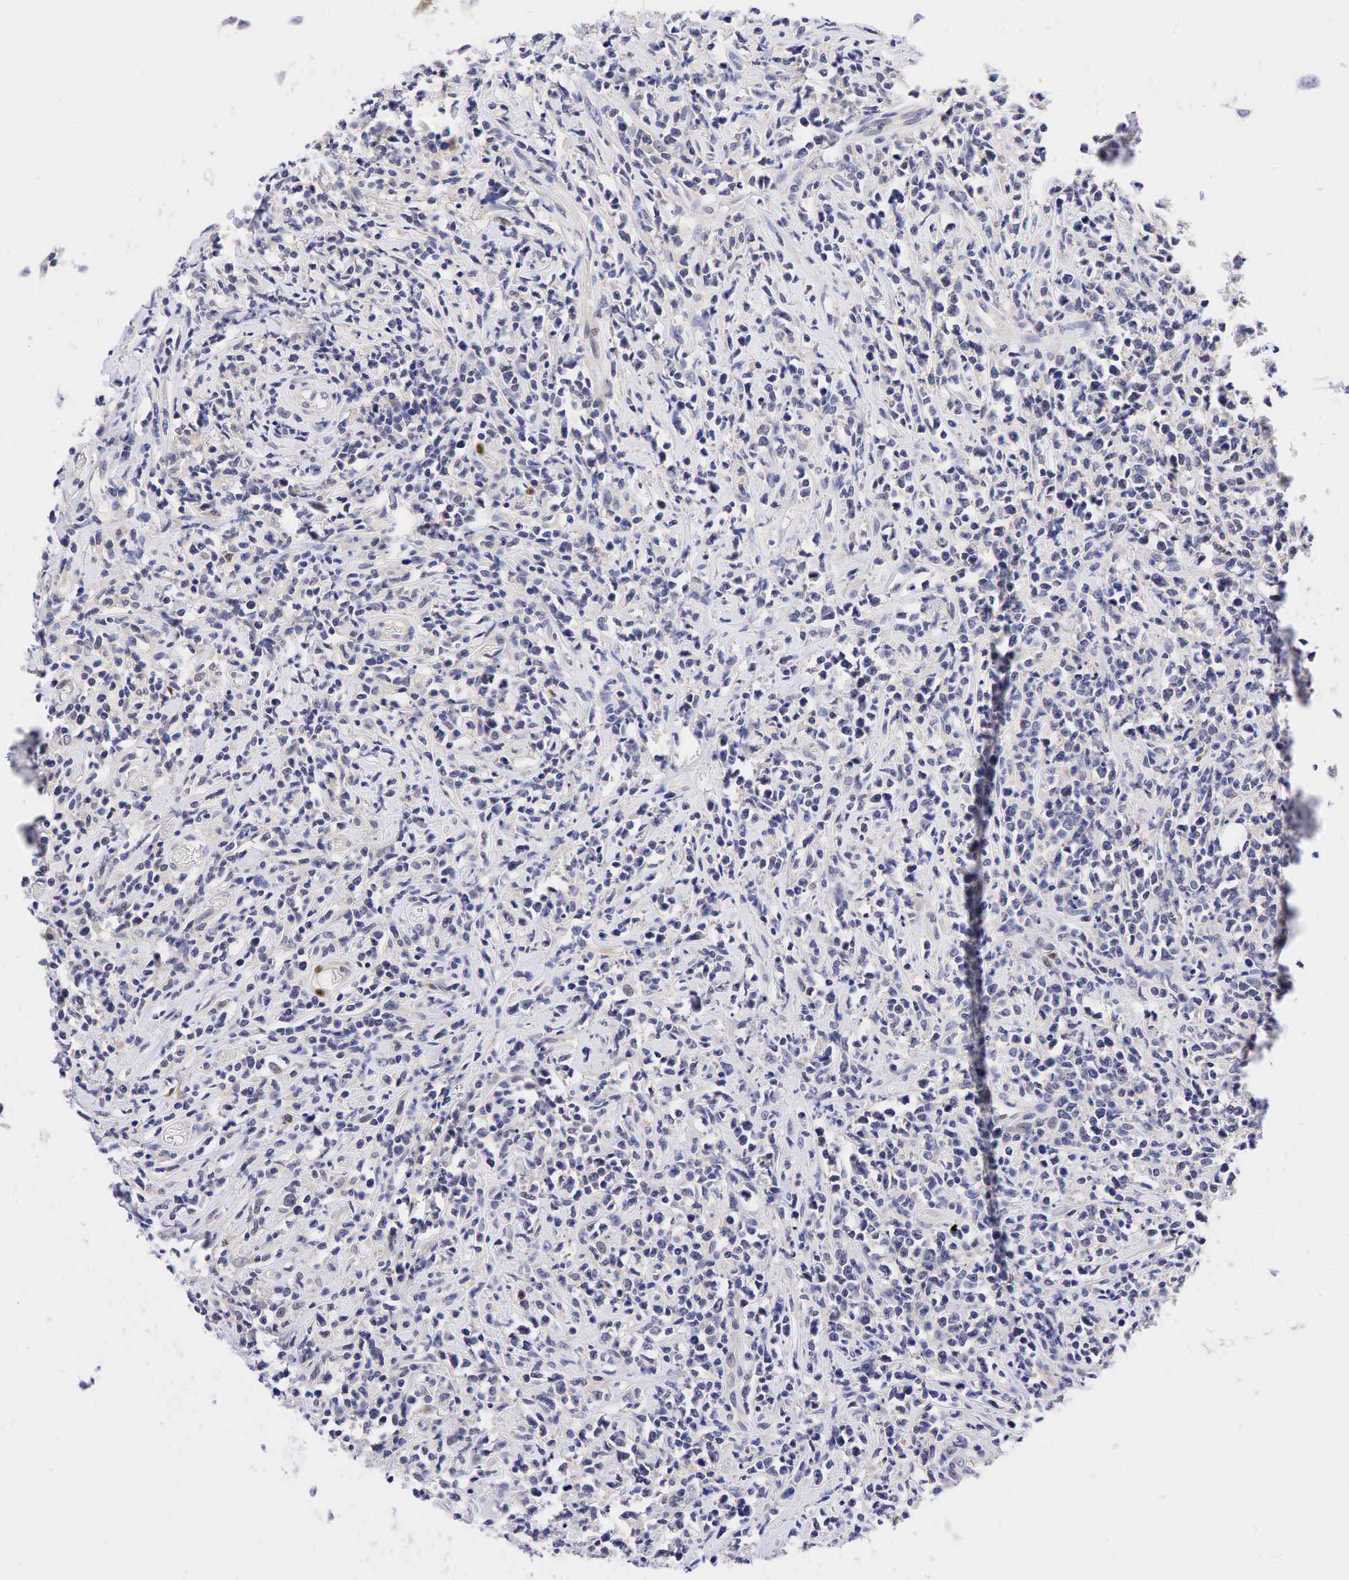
{"staining": {"intensity": "negative", "quantity": "none", "location": "none"}, "tissue": "lymphoma", "cell_type": "Tumor cells", "image_type": "cancer", "snomed": [{"axis": "morphology", "description": "Malignant lymphoma, non-Hodgkin's type, High grade"}, {"axis": "topography", "description": "Colon"}], "caption": "An image of high-grade malignant lymphoma, non-Hodgkin's type stained for a protein shows no brown staining in tumor cells.", "gene": "CCND1", "patient": {"sex": "male", "age": 82}}